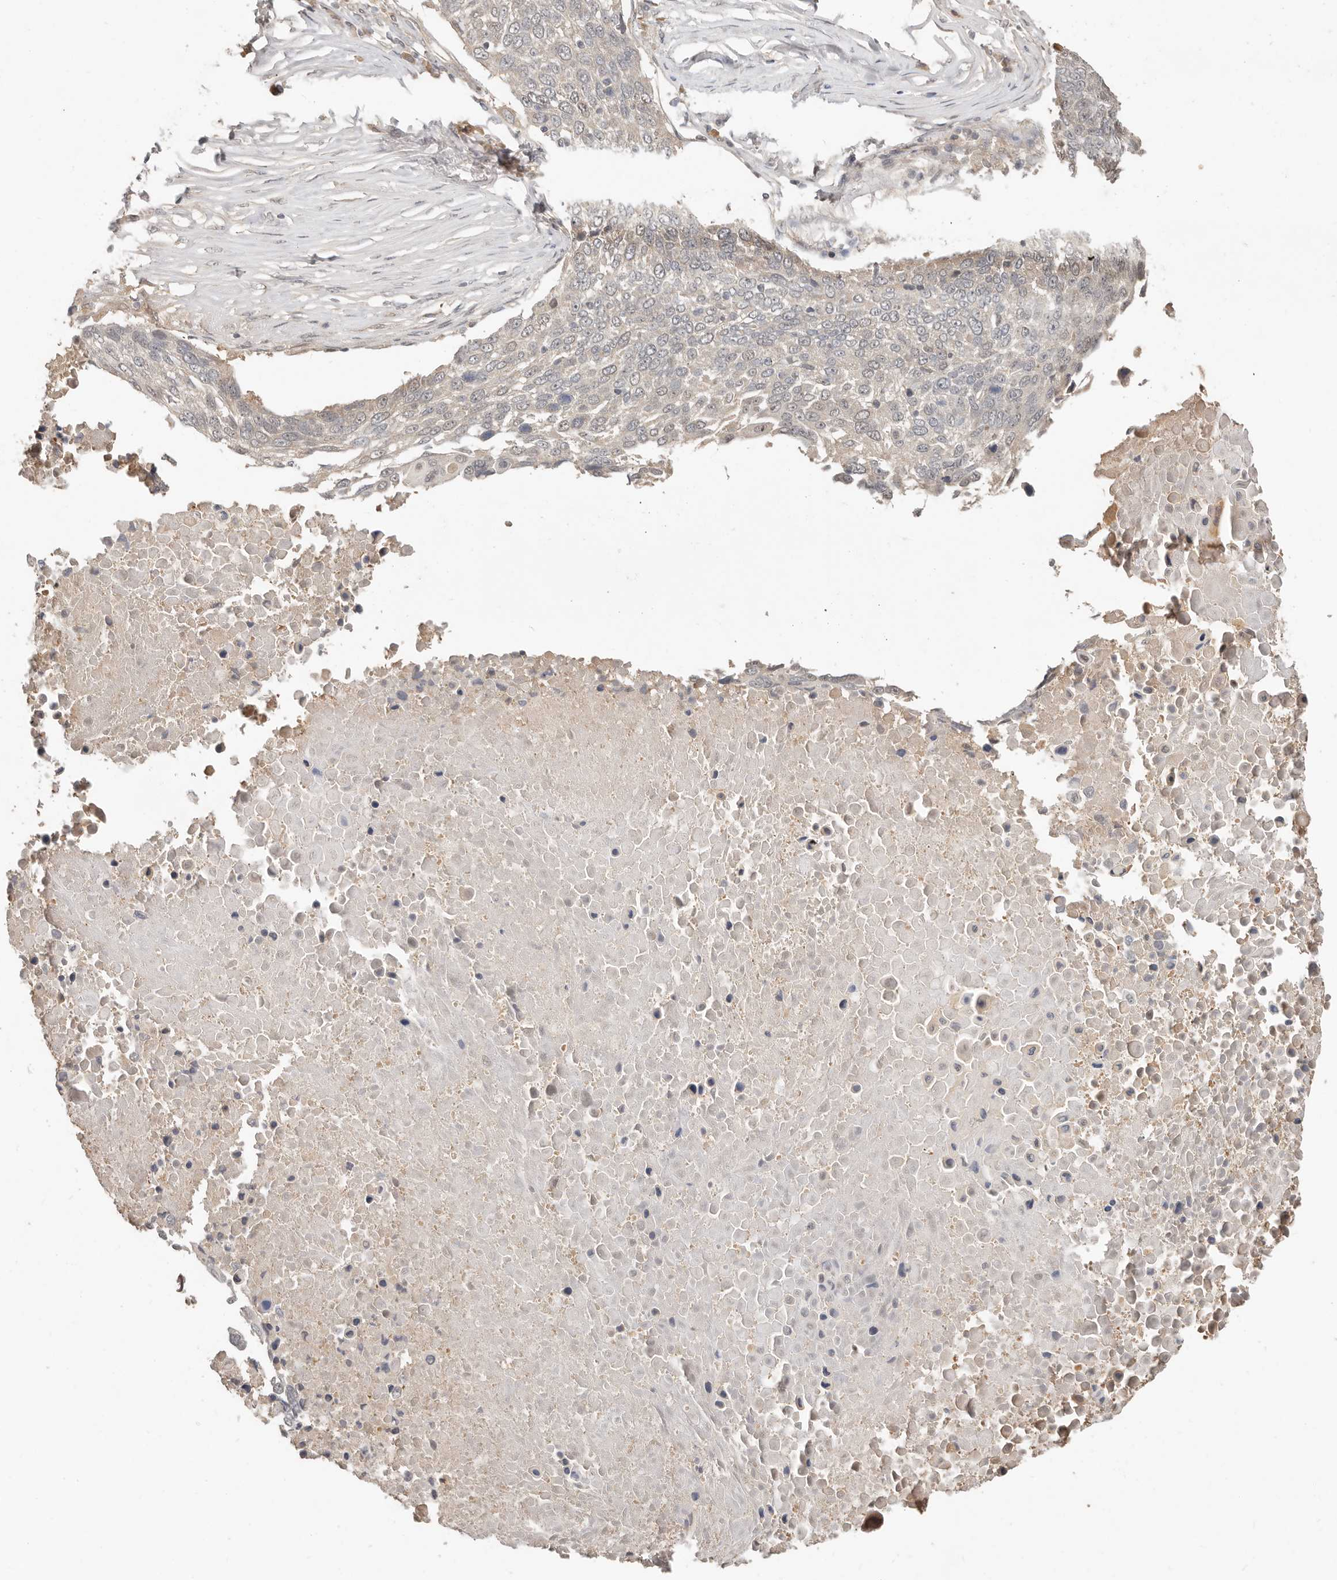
{"staining": {"intensity": "negative", "quantity": "none", "location": "none"}, "tissue": "lung cancer", "cell_type": "Tumor cells", "image_type": "cancer", "snomed": [{"axis": "morphology", "description": "Squamous cell carcinoma, NOS"}, {"axis": "topography", "description": "Lung"}], "caption": "A high-resolution photomicrograph shows immunohistochemistry staining of squamous cell carcinoma (lung), which shows no significant positivity in tumor cells.", "gene": "MTFR2", "patient": {"sex": "male", "age": 66}}